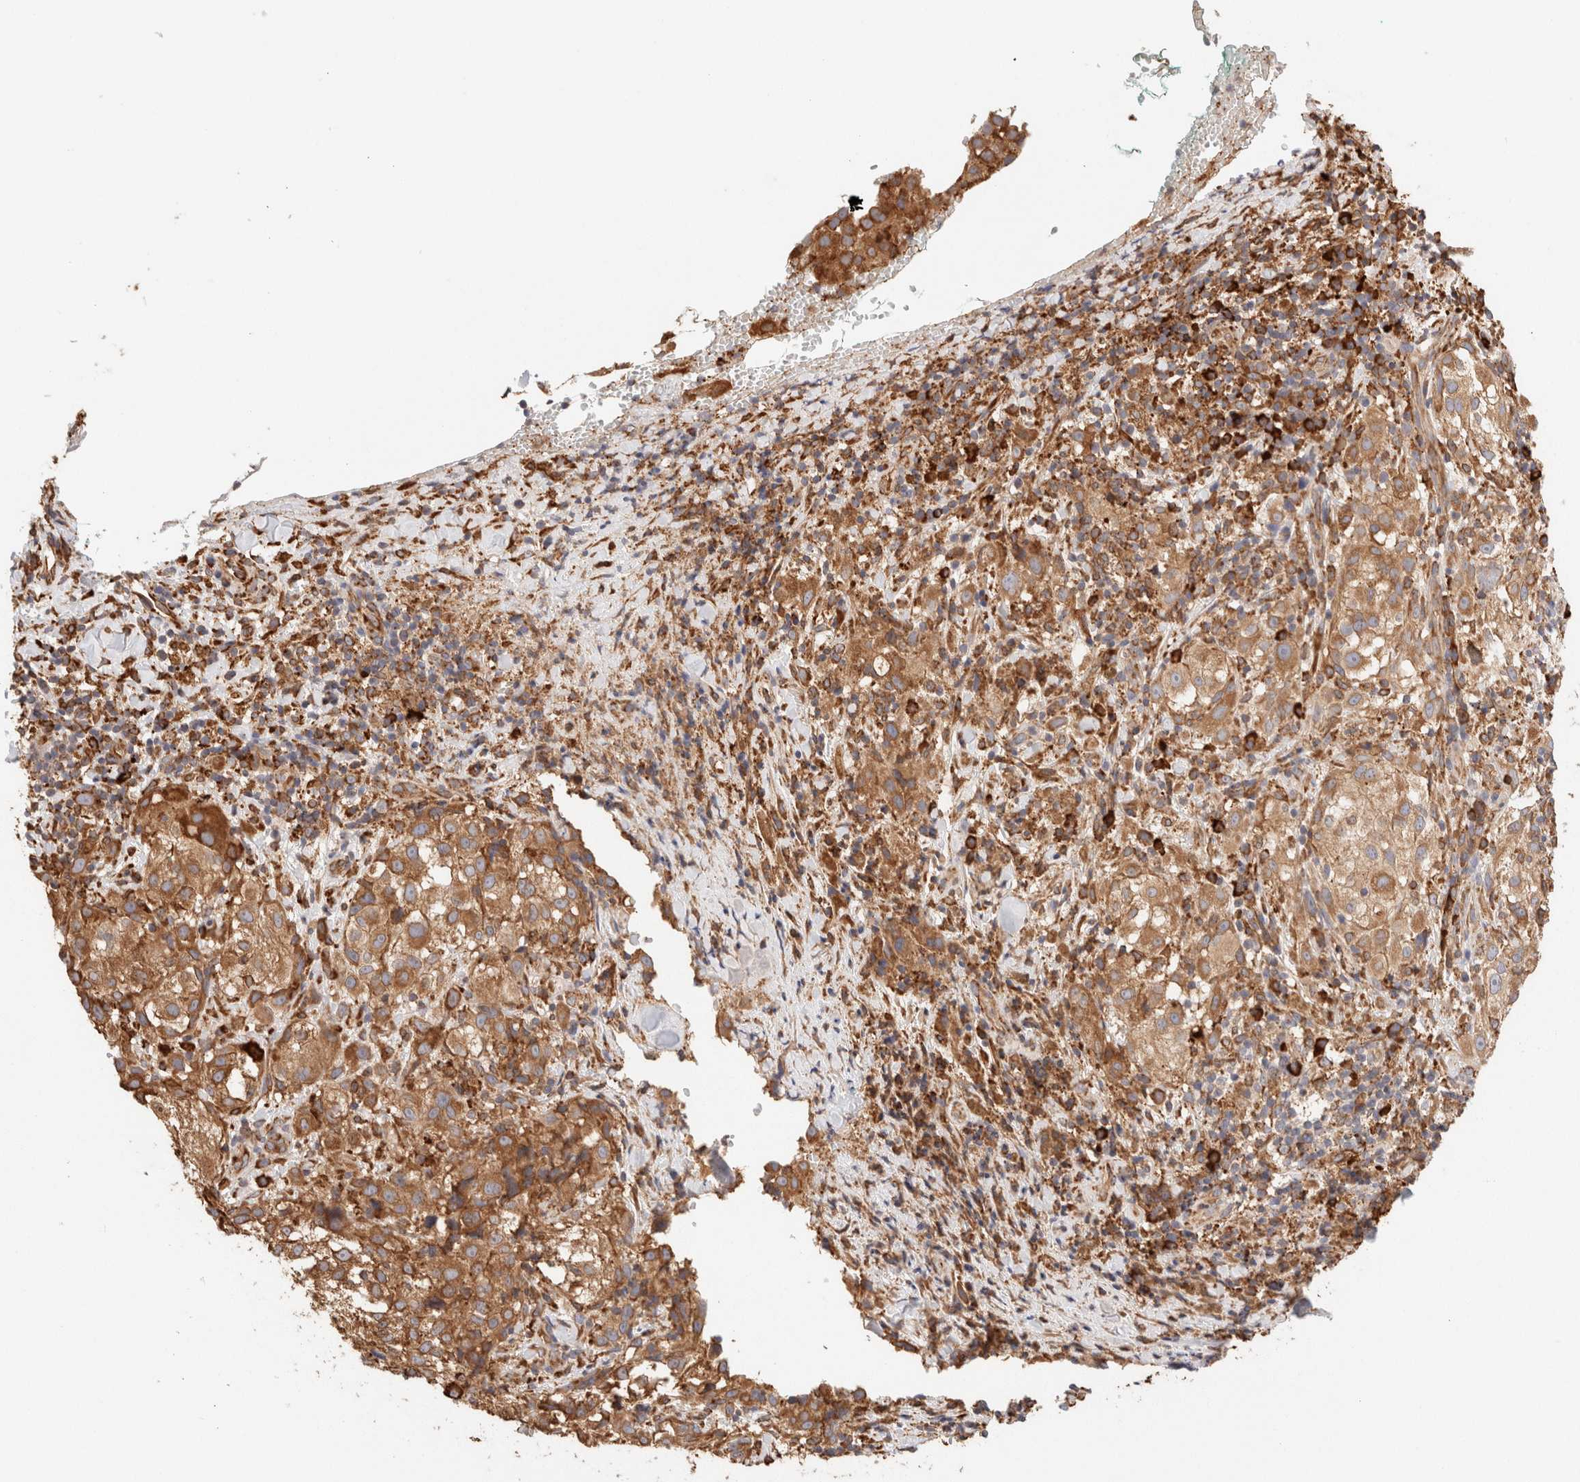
{"staining": {"intensity": "moderate", "quantity": ">75%", "location": "cytoplasmic/membranous"}, "tissue": "melanoma", "cell_type": "Tumor cells", "image_type": "cancer", "snomed": [{"axis": "morphology", "description": "Necrosis, NOS"}, {"axis": "morphology", "description": "Malignant melanoma, NOS"}, {"axis": "topography", "description": "Skin"}], "caption": "A high-resolution photomicrograph shows immunohistochemistry (IHC) staining of malignant melanoma, which reveals moderate cytoplasmic/membranous staining in about >75% of tumor cells.", "gene": "FER", "patient": {"sex": "female", "age": 87}}